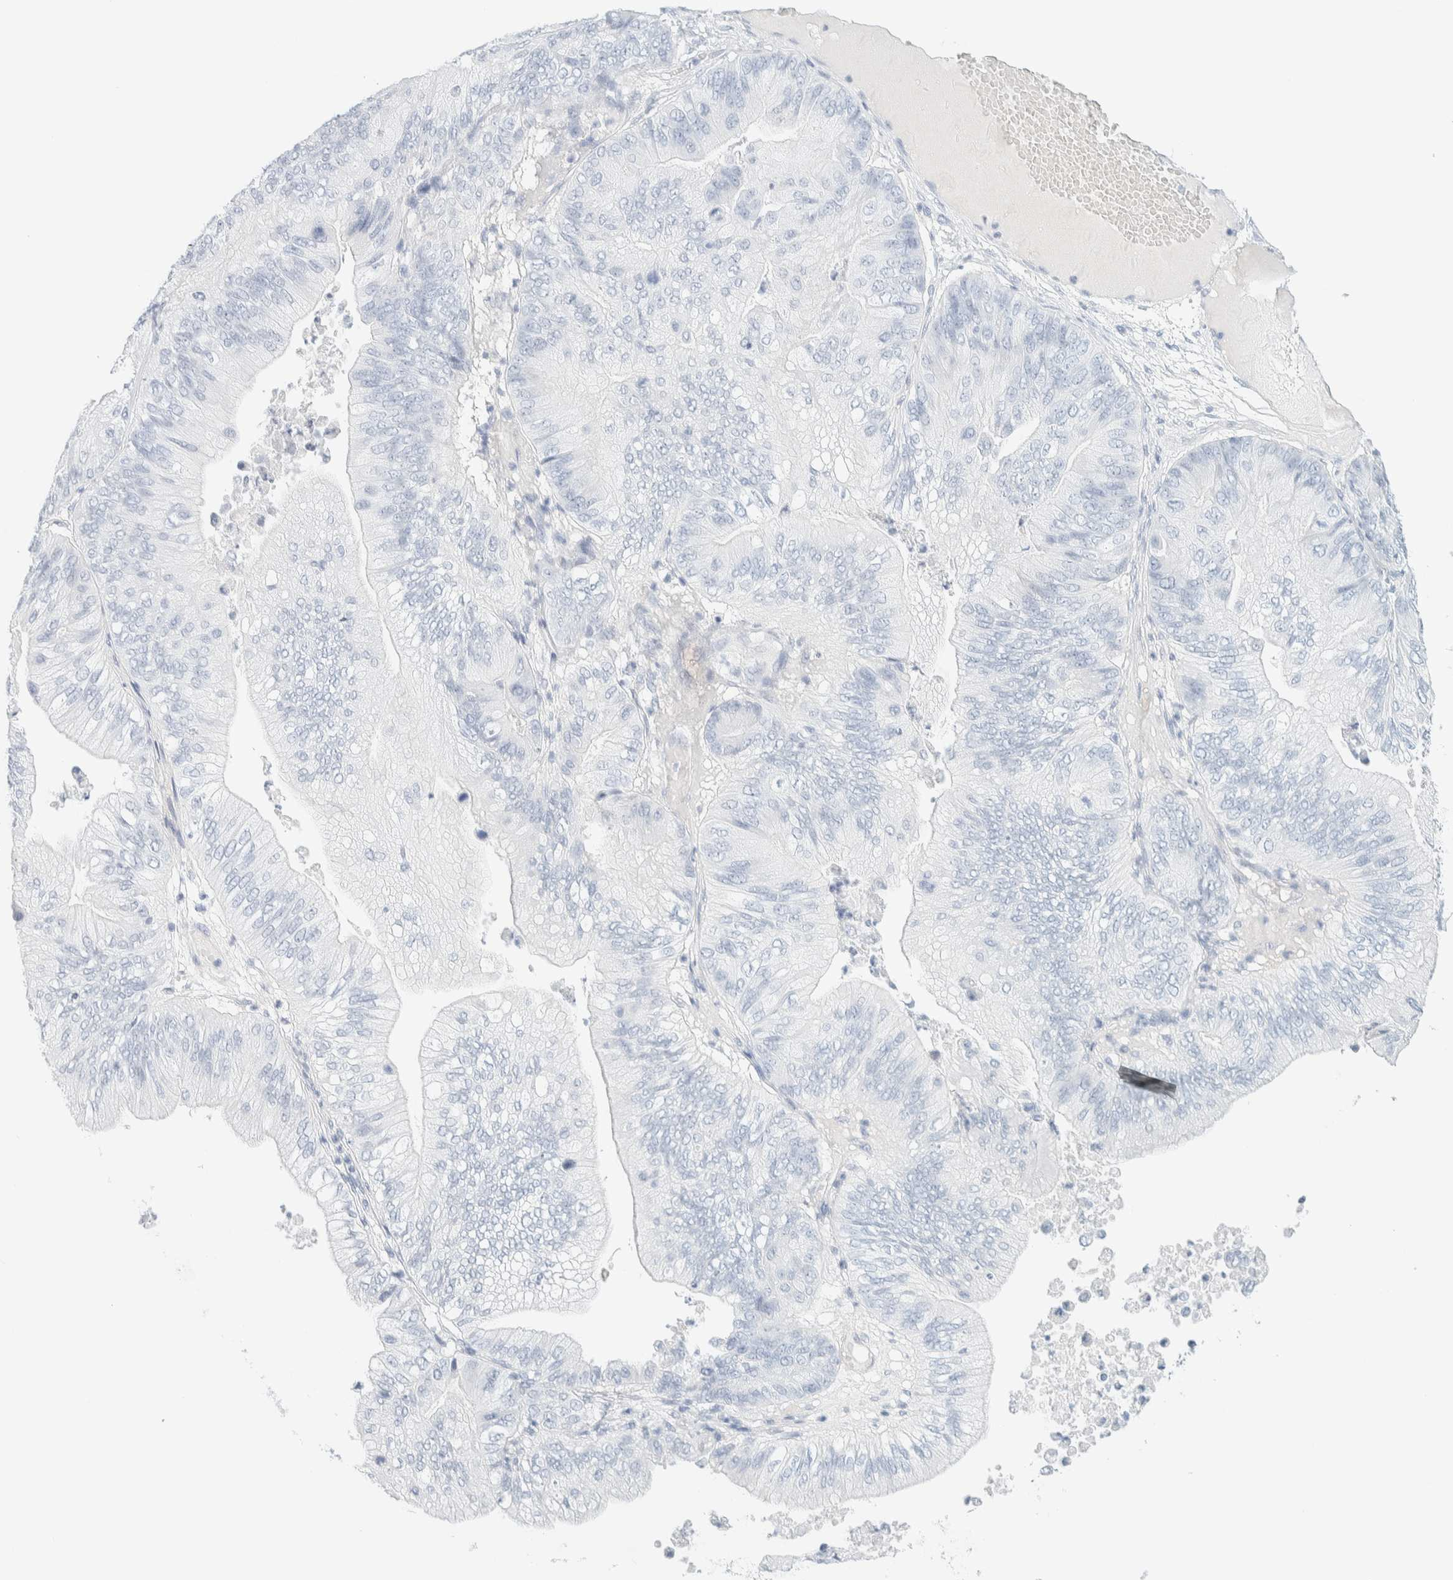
{"staining": {"intensity": "negative", "quantity": "none", "location": "none"}, "tissue": "ovarian cancer", "cell_type": "Tumor cells", "image_type": "cancer", "snomed": [{"axis": "morphology", "description": "Cystadenocarcinoma, mucinous, NOS"}, {"axis": "topography", "description": "Ovary"}], "caption": "There is no significant expression in tumor cells of ovarian mucinous cystadenocarcinoma. The staining is performed using DAB (3,3'-diaminobenzidine) brown chromogen with nuclei counter-stained in using hematoxylin.", "gene": "ATCAY", "patient": {"sex": "female", "age": 61}}